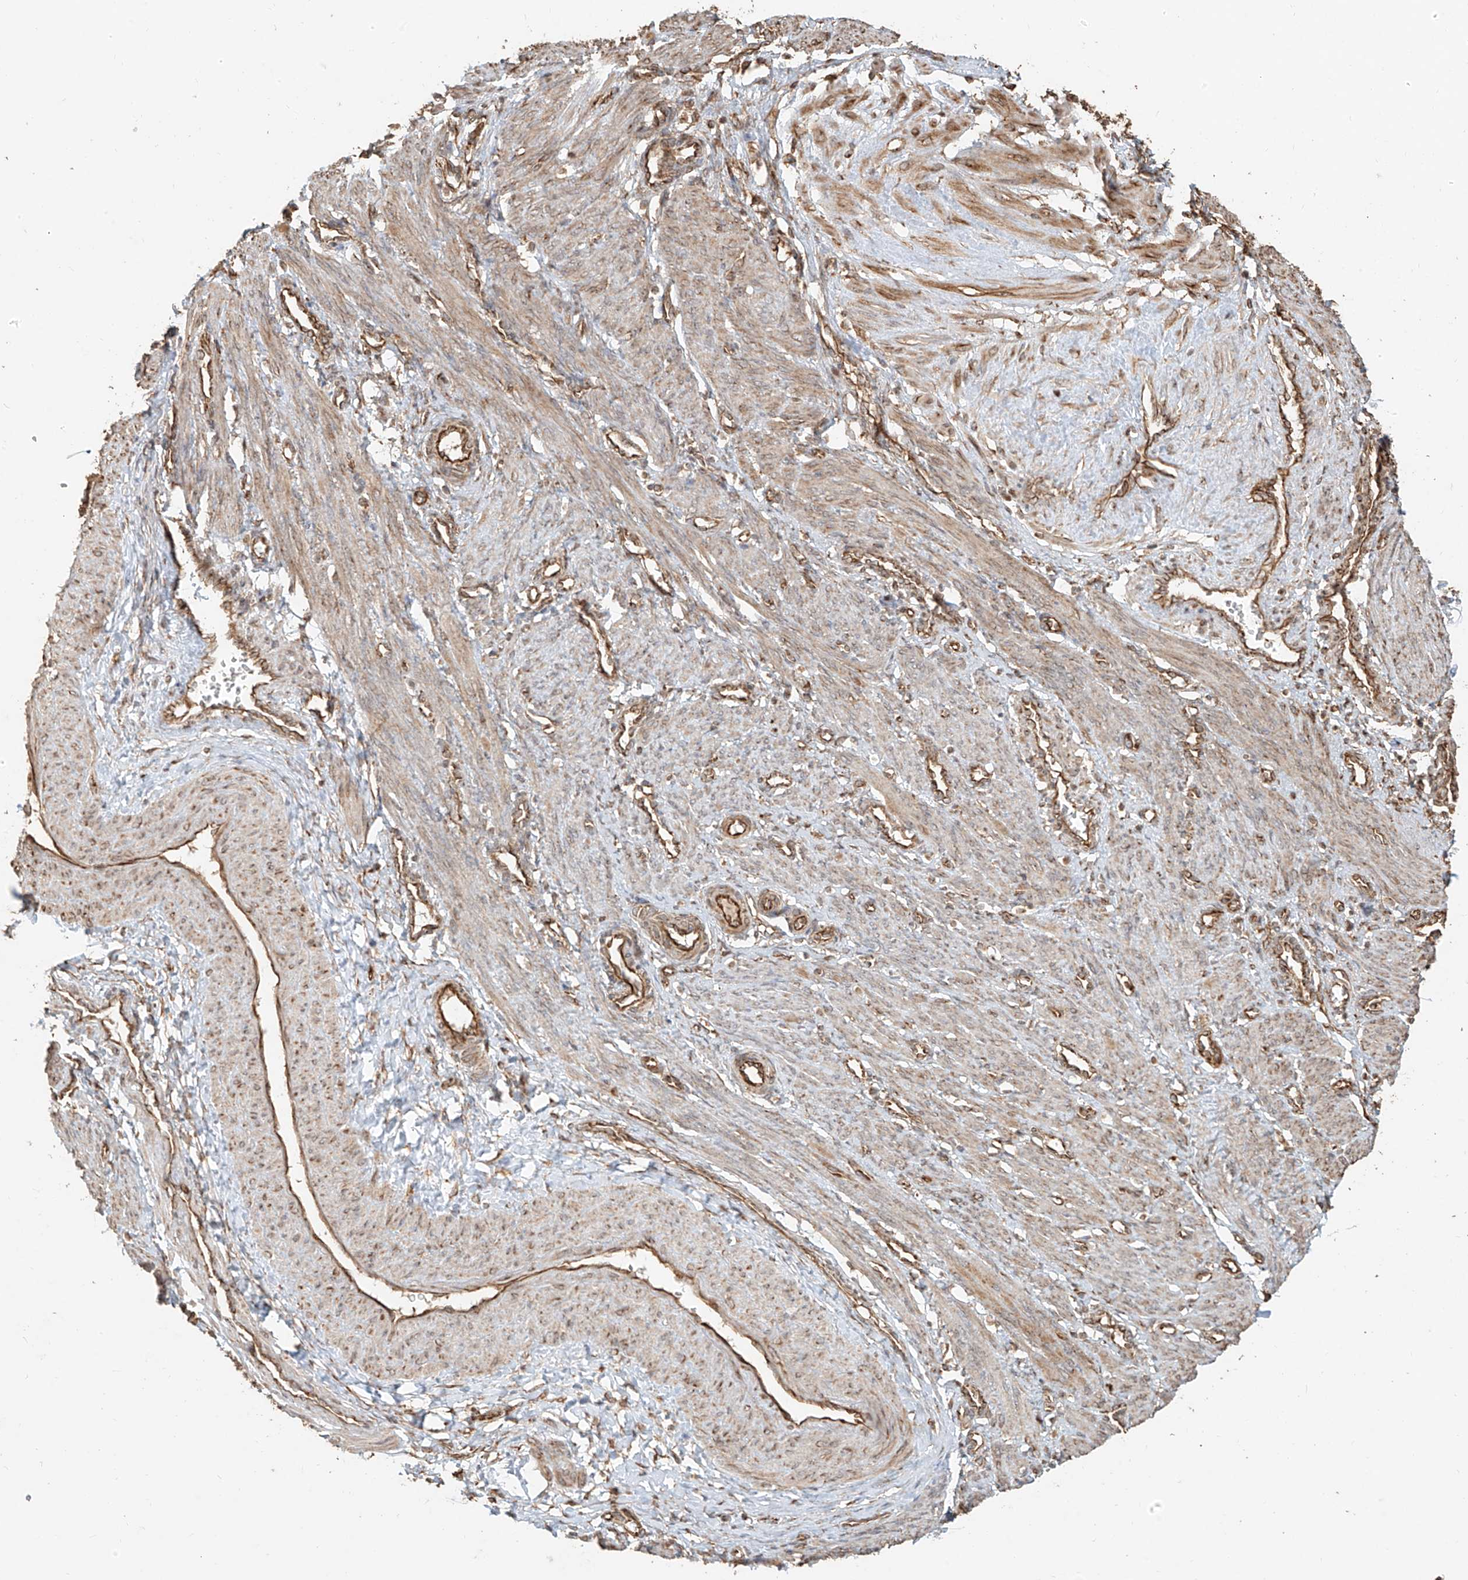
{"staining": {"intensity": "moderate", "quantity": "<25%", "location": "cytoplasmic/membranous"}, "tissue": "smooth muscle", "cell_type": "Smooth muscle cells", "image_type": "normal", "snomed": [{"axis": "morphology", "description": "Normal tissue, NOS"}, {"axis": "topography", "description": "Endometrium"}], "caption": "Brown immunohistochemical staining in benign human smooth muscle displays moderate cytoplasmic/membranous positivity in about <25% of smooth muscle cells. (brown staining indicates protein expression, while blue staining denotes nuclei).", "gene": "EFNB1", "patient": {"sex": "female", "age": 33}}